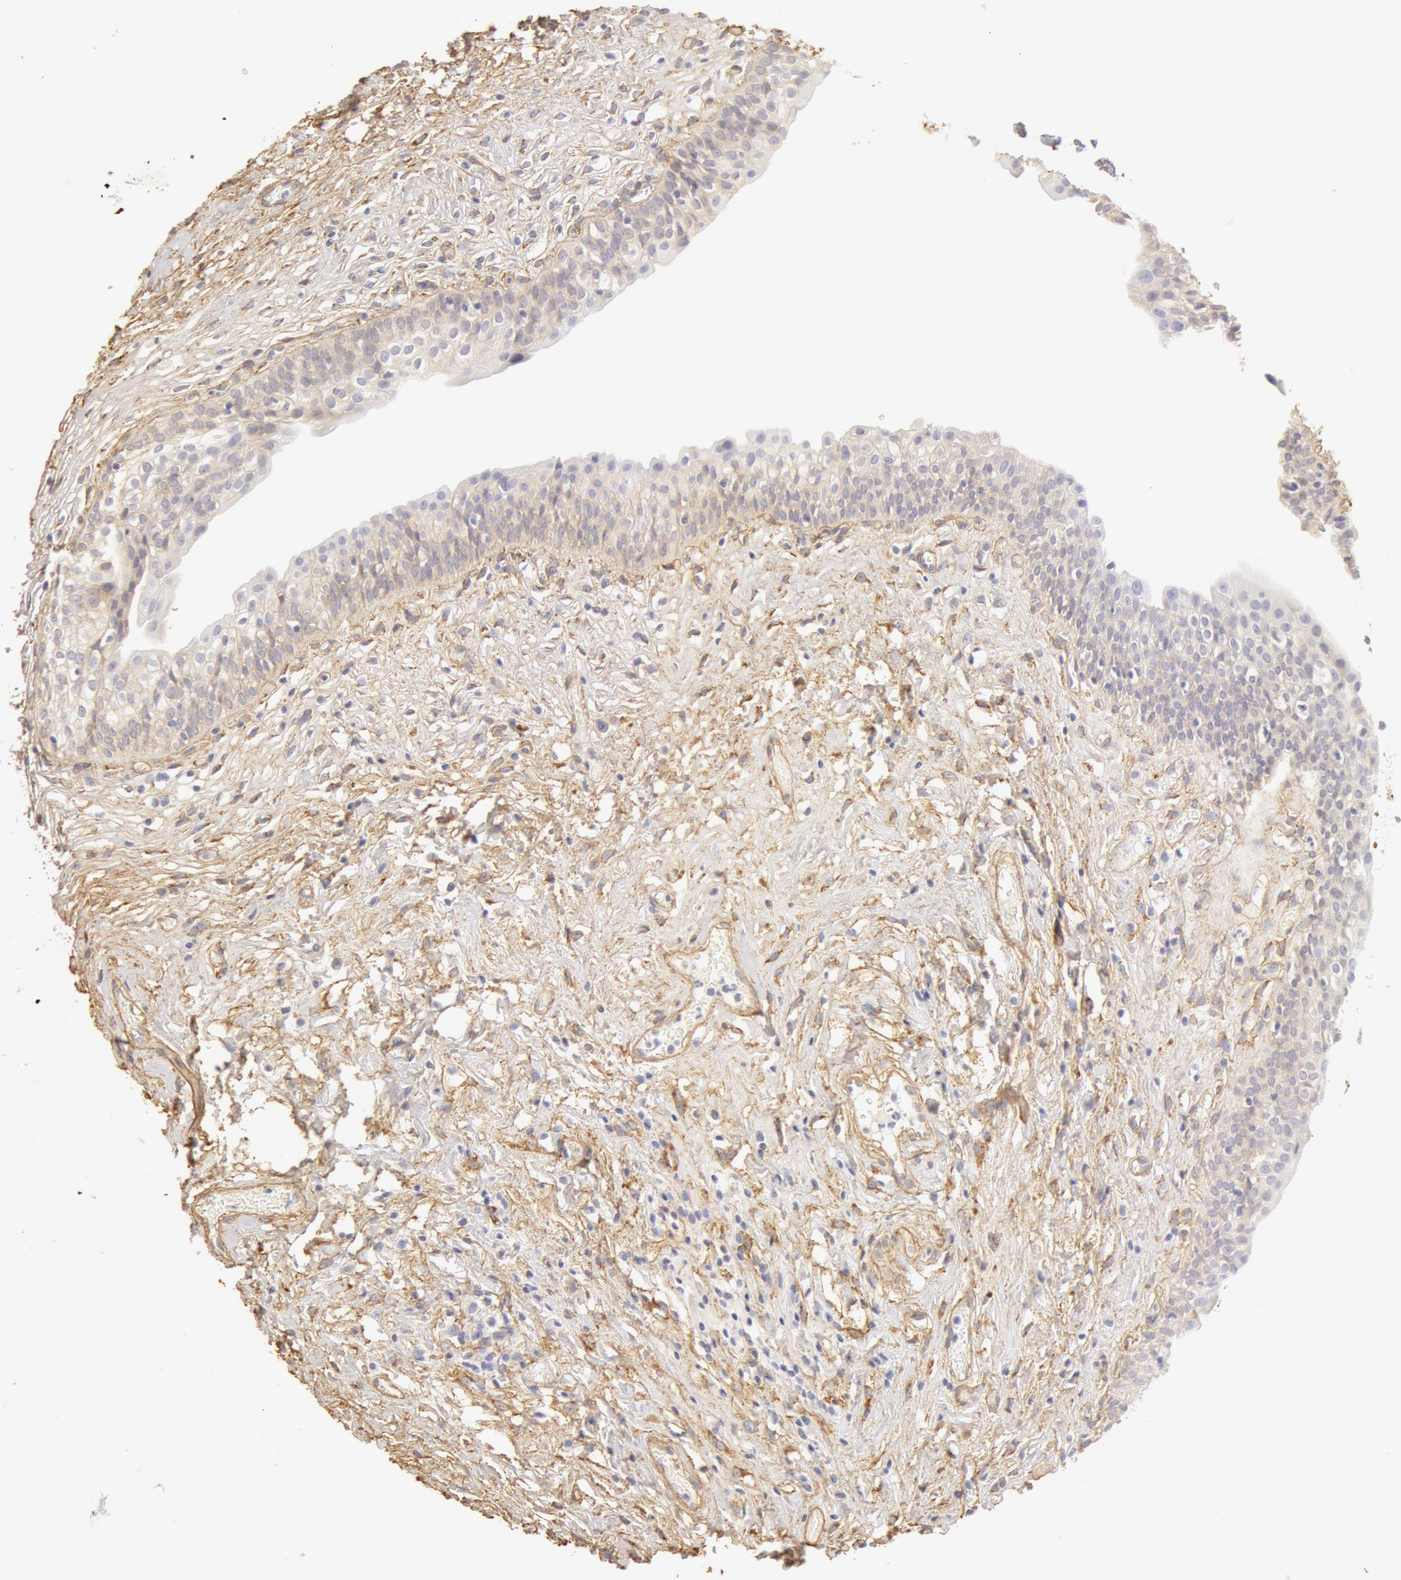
{"staining": {"intensity": "moderate", "quantity": ">75%", "location": "cytoplasmic/membranous"}, "tissue": "urinary bladder", "cell_type": "Urothelial cells", "image_type": "normal", "snomed": [{"axis": "morphology", "description": "Adenocarcinoma, NOS"}, {"axis": "topography", "description": "Urinary bladder"}], "caption": "A brown stain highlights moderate cytoplasmic/membranous positivity of a protein in urothelial cells of unremarkable human urinary bladder. The protein is stained brown, and the nuclei are stained in blue (DAB IHC with brightfield microscopy, high magnification).", "gene": "COL4A1", "patient": {"sex": "male", "age": 61}}